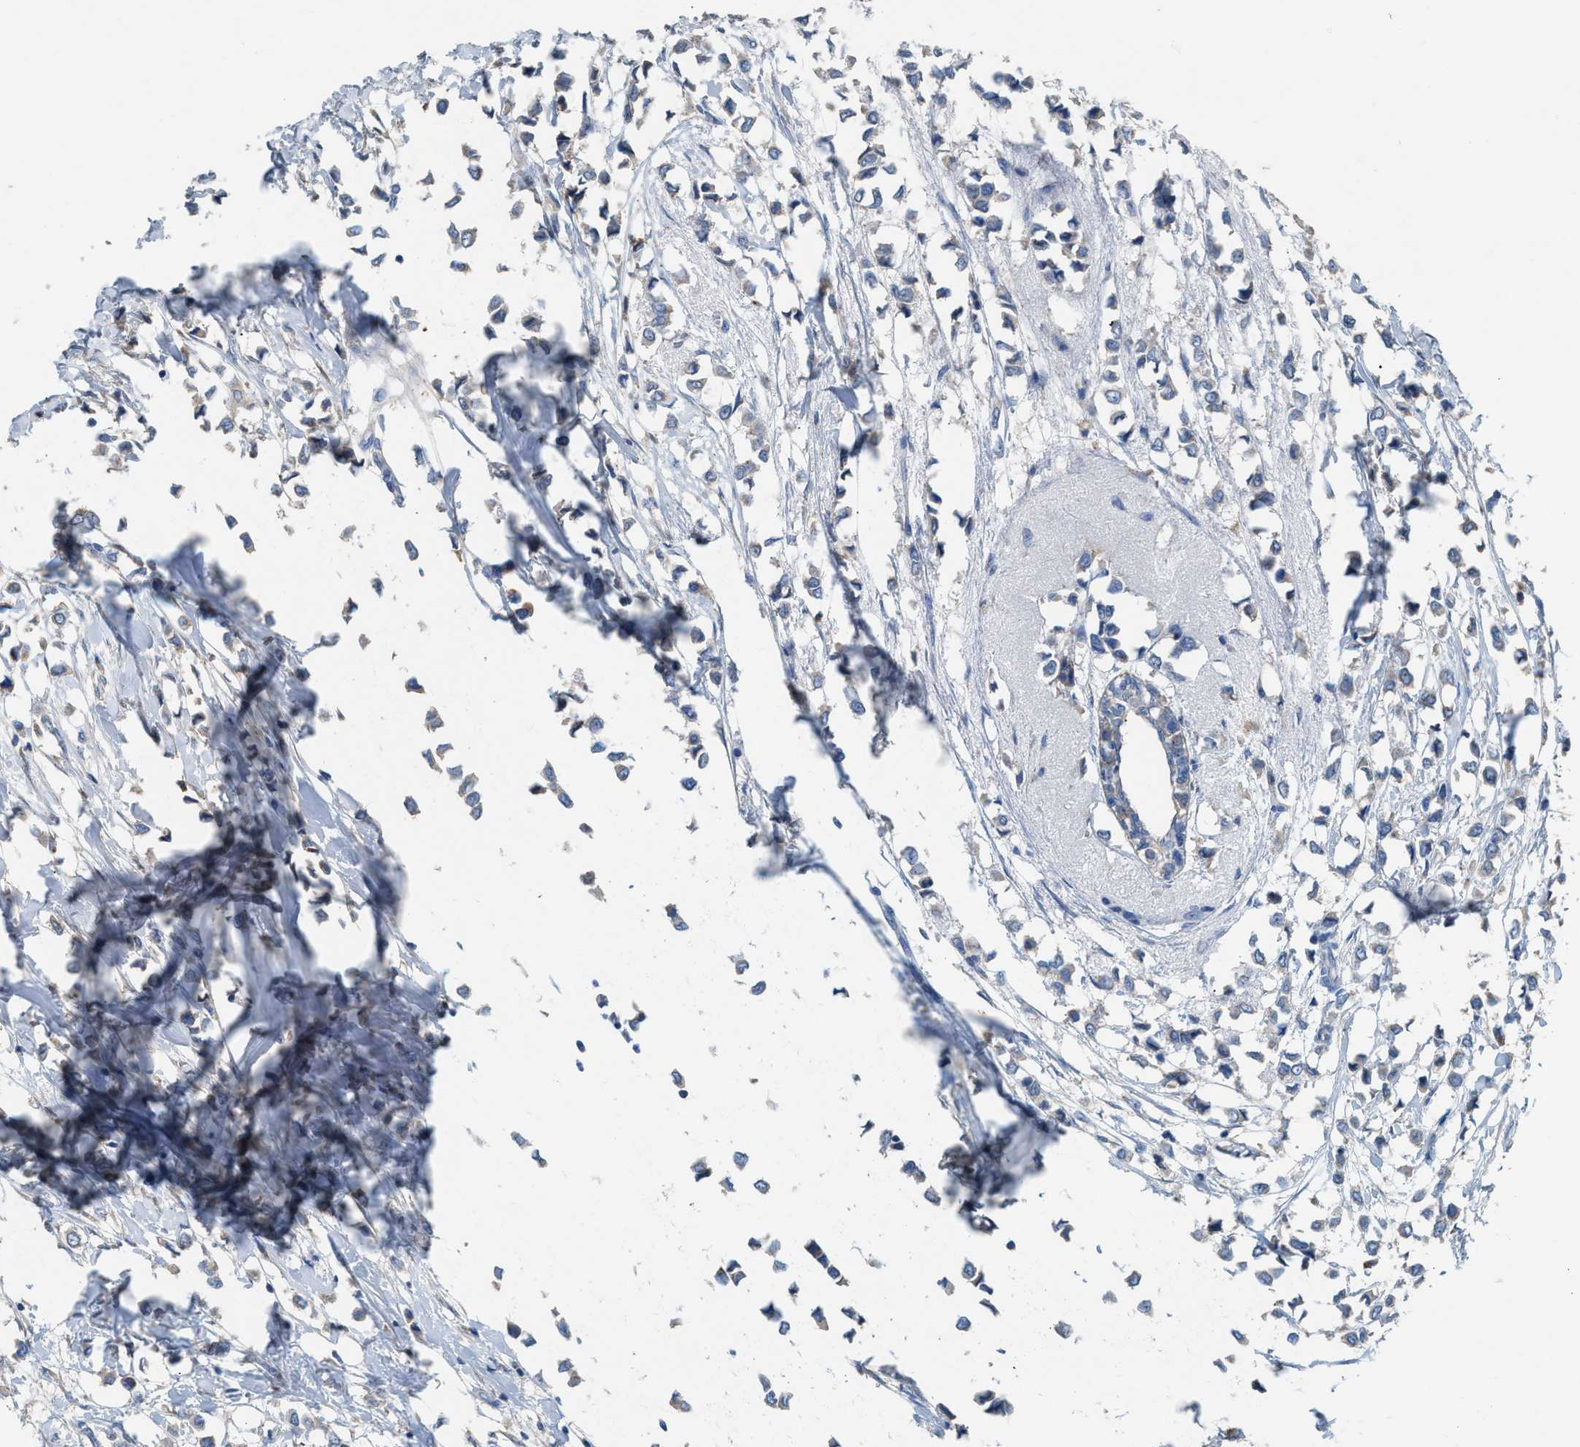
{"staining": {"intensity": "weak", "quantity": "<25%", "location": "cytoplasmic/membranous"}, "tissue": "breast cancer", "cell_type": "Tumor cells", "image_type": "cancer", "snomed": [{"axis": "morphology", "description": "Lobular carcinoma"}, {"axis": "topography", "description": "Breast"}], "caption": "The photomicrograph reveals no significant staining in tumor cells of breast cancer.", "gene": "AOAH", "patient": {"sex": "female", "age": 51}}